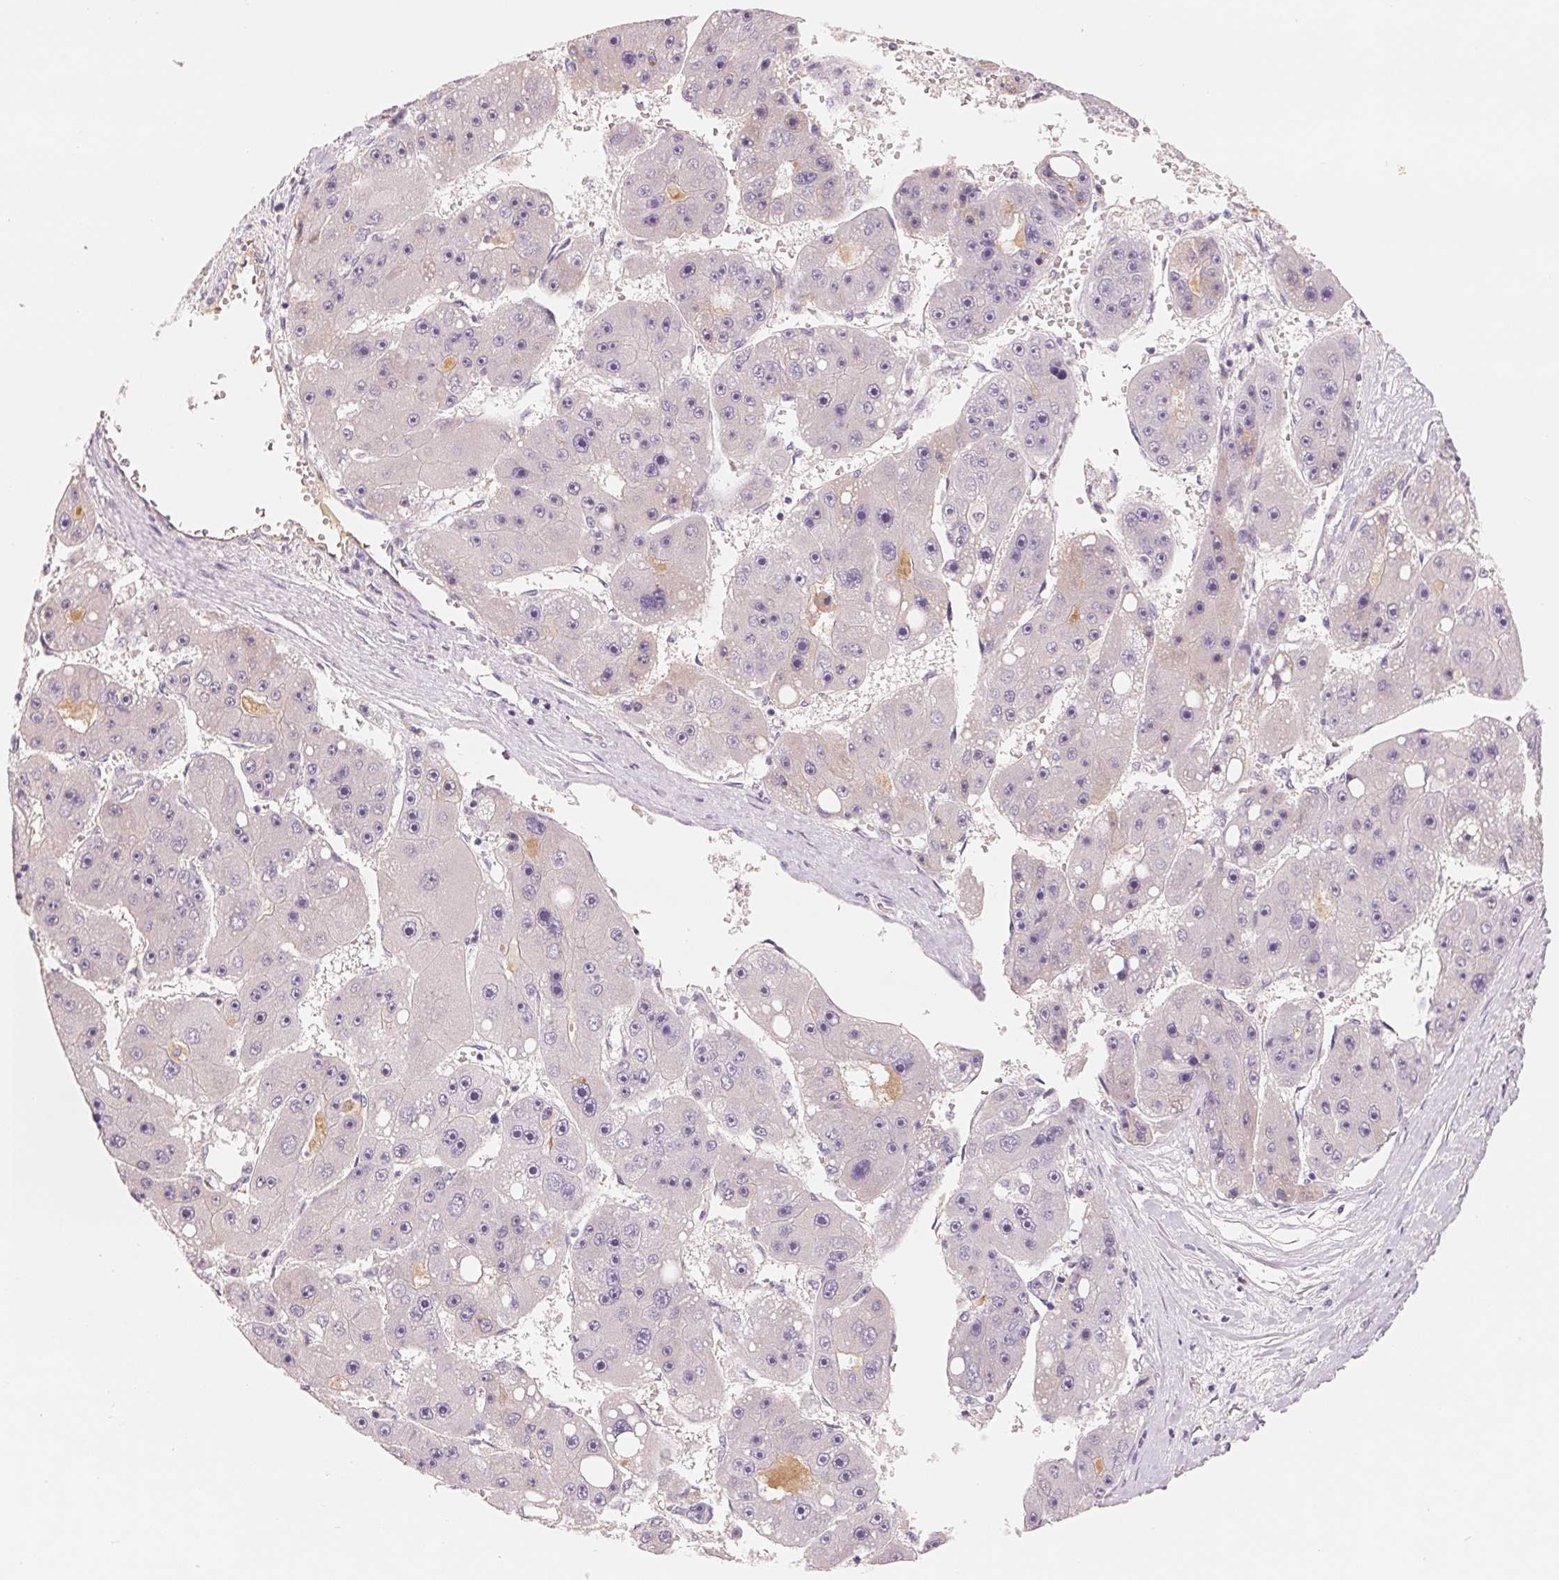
{"staining": {"intensity": "negative", "quantity": "none", "location": "none"}, "tissue": "liver cancer", "cell_type": "Tumor cells", "image_type": "cancer", "snomed": [{"axis": "morphology", "description": "Carcinoma, Hepatocellular, NOS"}, {"axis": "topography", "description": "Liver"}], "caption": "Image shows no protein positivity in tumor cells of liver cancer (hepatocellular carcinoma) tissue.", "gene": "CFHR2", "patient": {"sex": "female", "age": 61}}